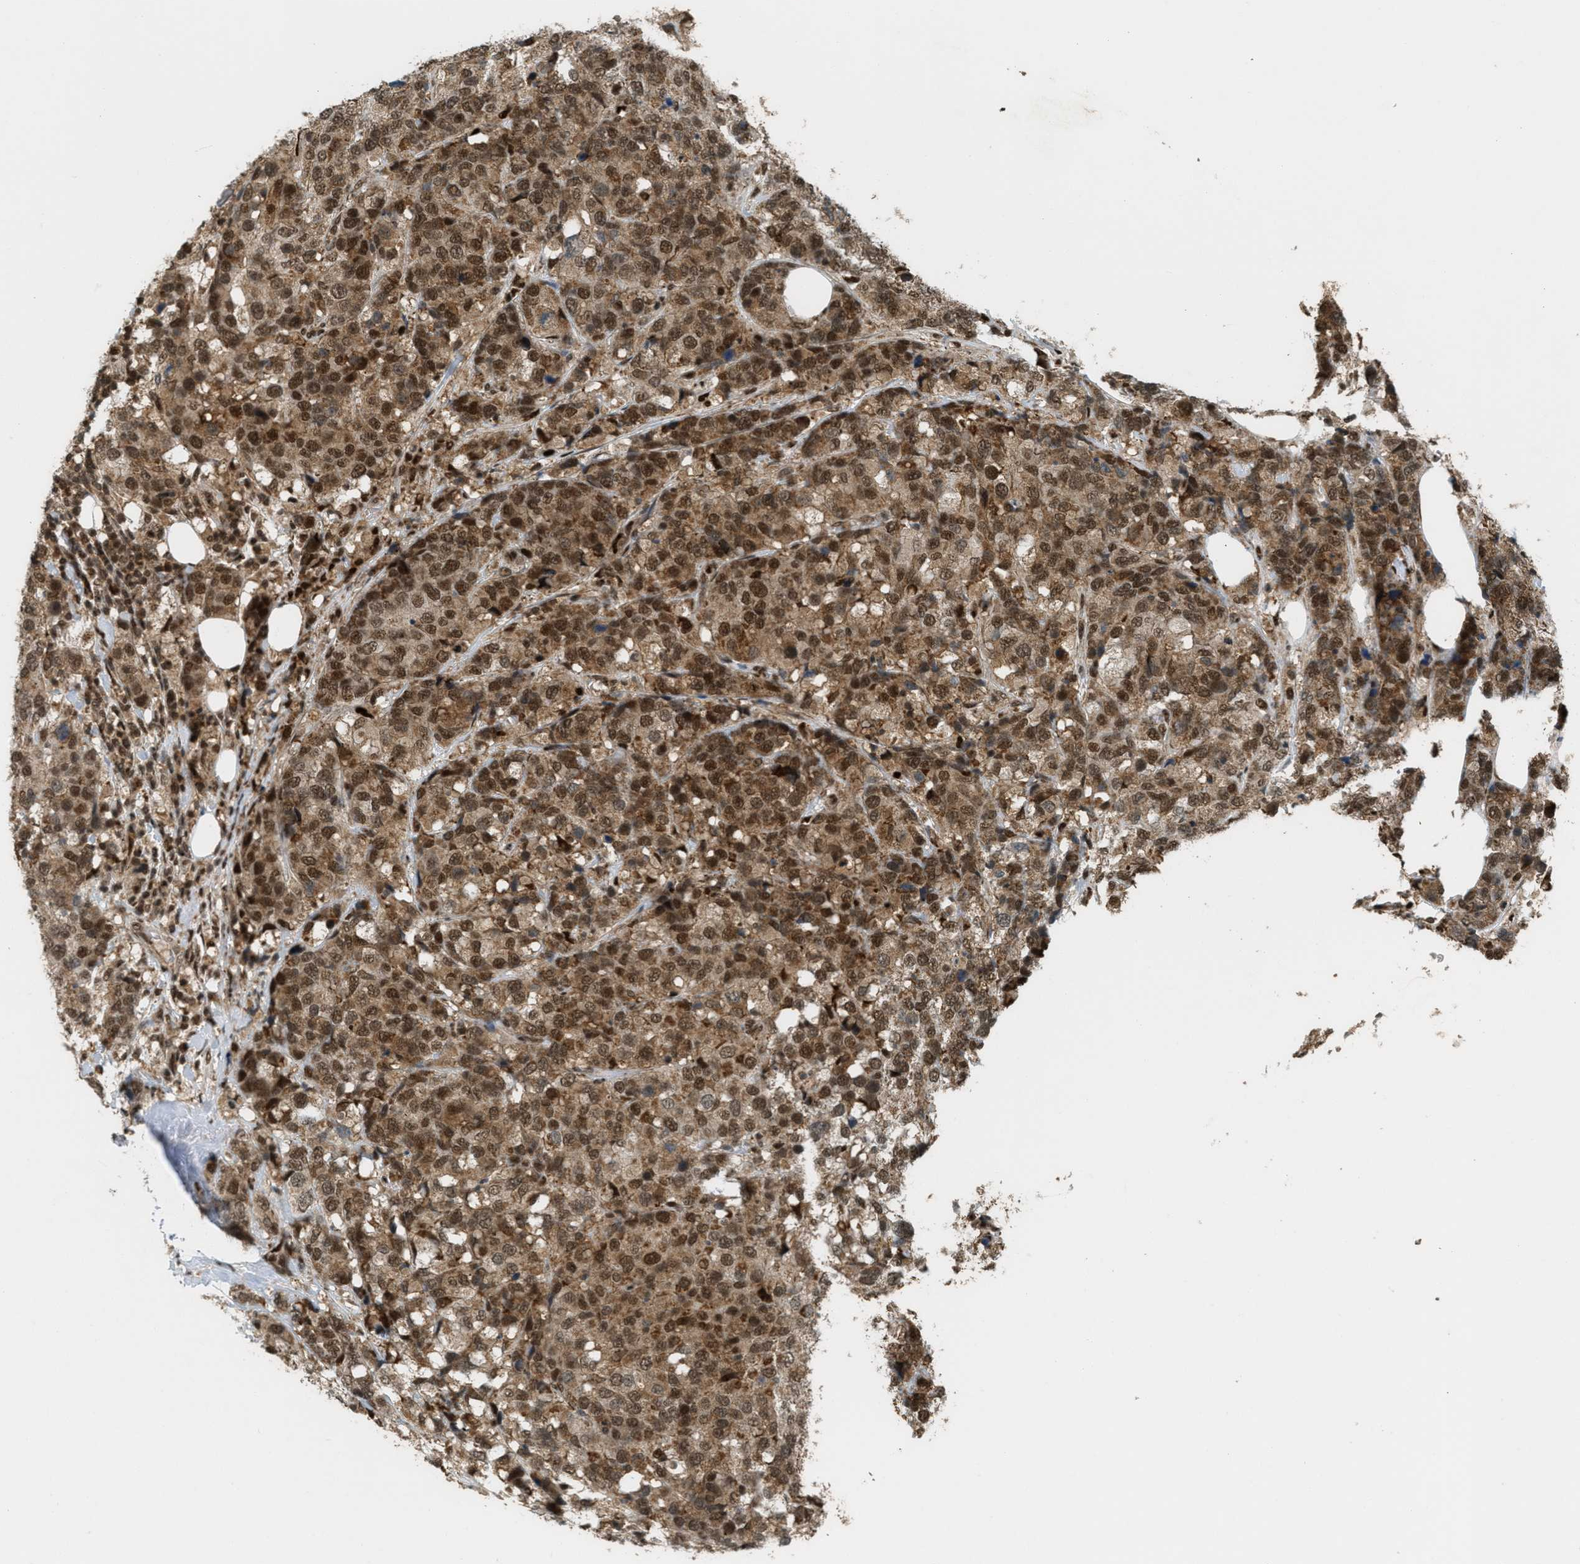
{"staining": {"intensity": "moderate", "quantity": ">75%", "location": "cytoplasmic/membranous,nuclear"}, "tissue": "breast cancer", "cell_type": "Tumor cells", "image_type": "cancer", "snomed": [{"axis": "morphology", "description": "Lobular carcinoma"}, {"axis": "topography", "description": "Breast"}], "caption": "This histopathology image displays breast cancer (lobular carcinoma) stained with IHC to label a protein in brown. The cytoplasmic/membranous and nuclear of tumor cells show moderate positivity for the protein. Nuclei are counter-stained blue.", "gene": "TLK1", "patient": {"sex": "female", "age": 59}}